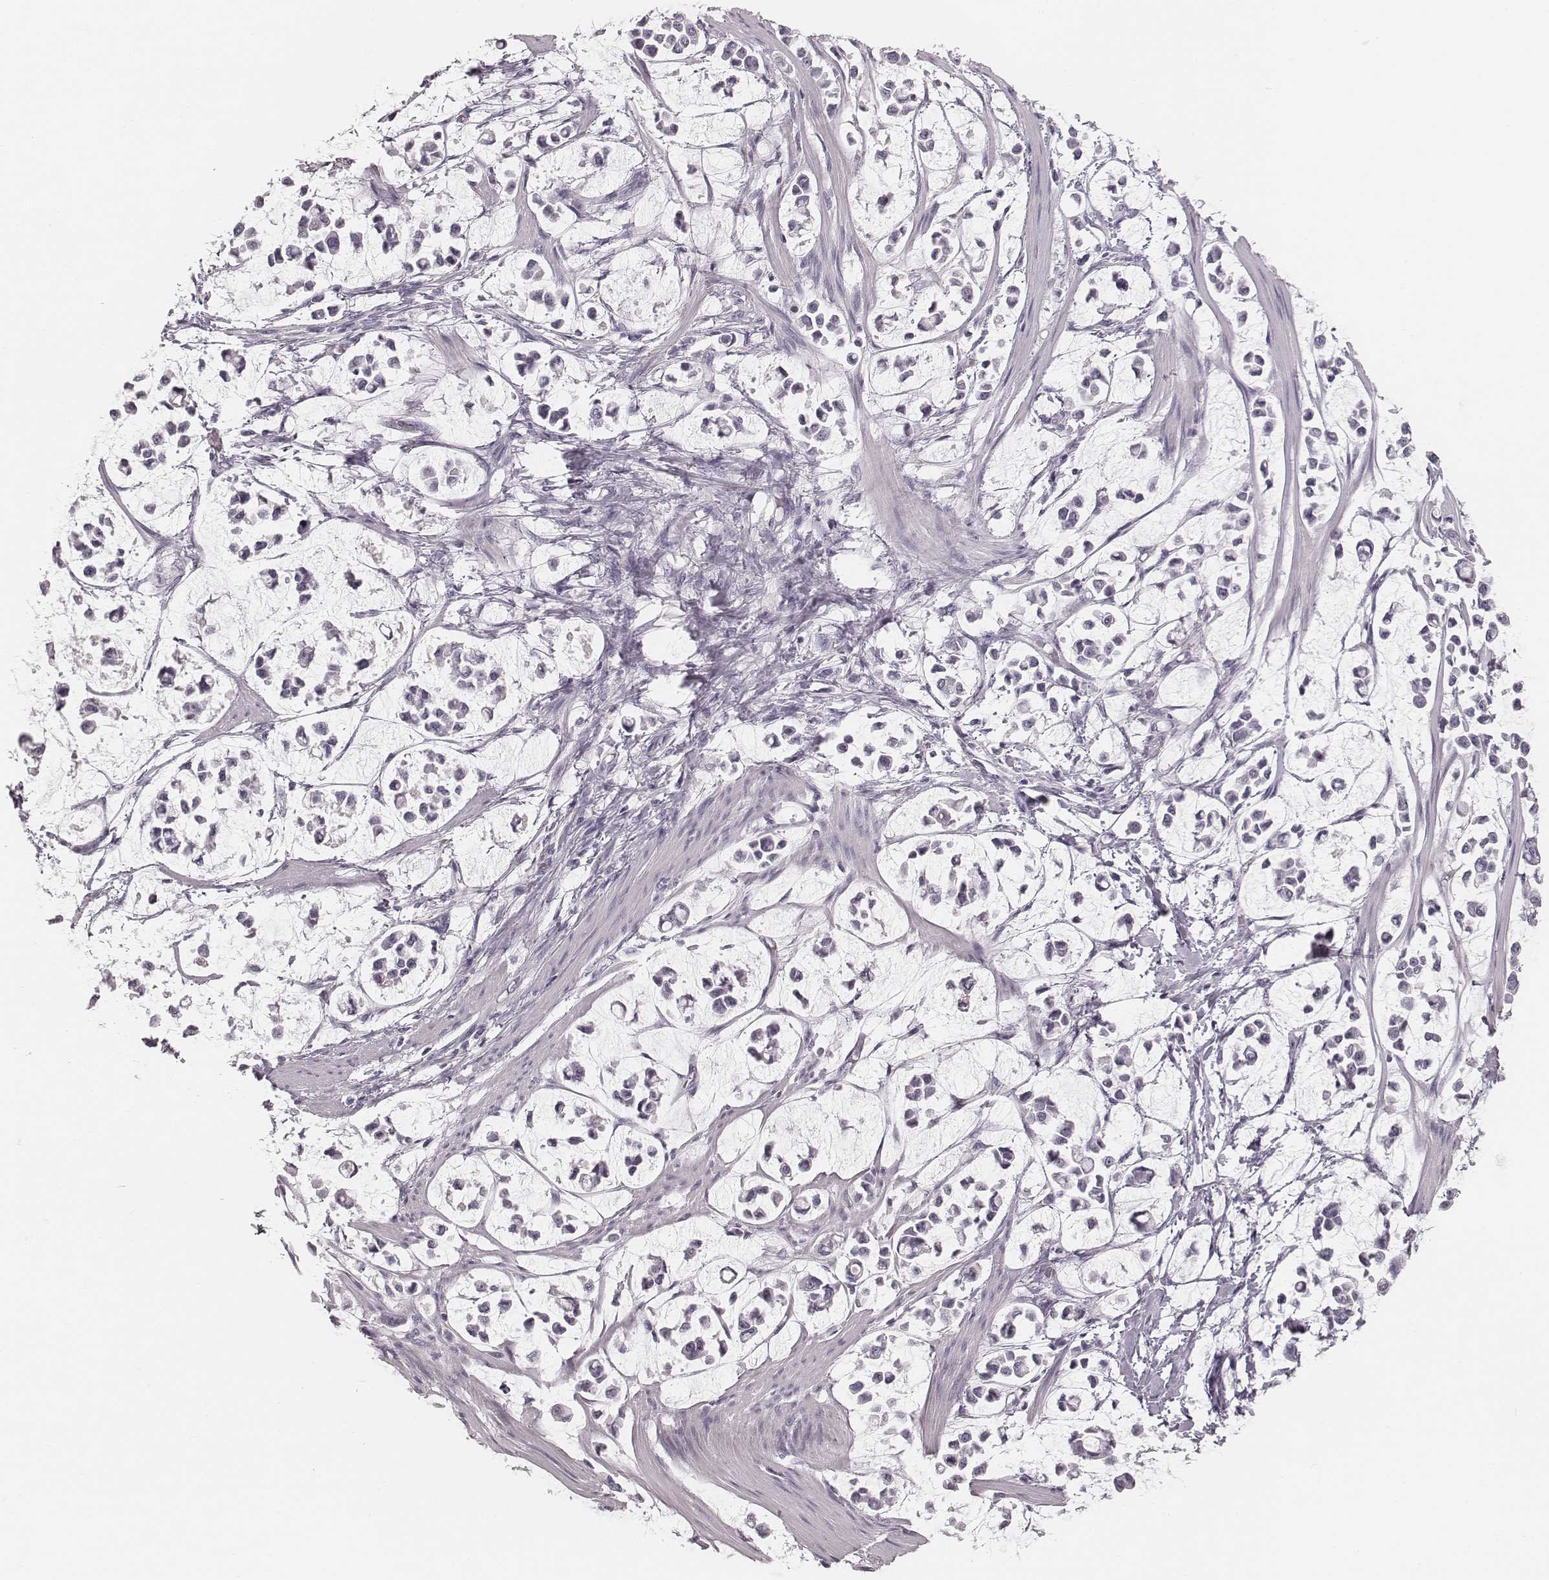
{"staining": {"intensity": "negative", "quantity": "none", "location": "none"}, "tissue": "stomach cancer", "cell_type": "Tumor cells", "image_type": "cancer", "snomed": [{"axis": "morphology", "description": "Adenocarcinoma, NOS"}, {"axis": "topography", "description": "Stomach"}], "caption": "Tumor cells show no significant positivity in stomach cancer (adenocarcinoma).", "gene": "SPA17", "patient": {"sex": "male", "age": 82}}